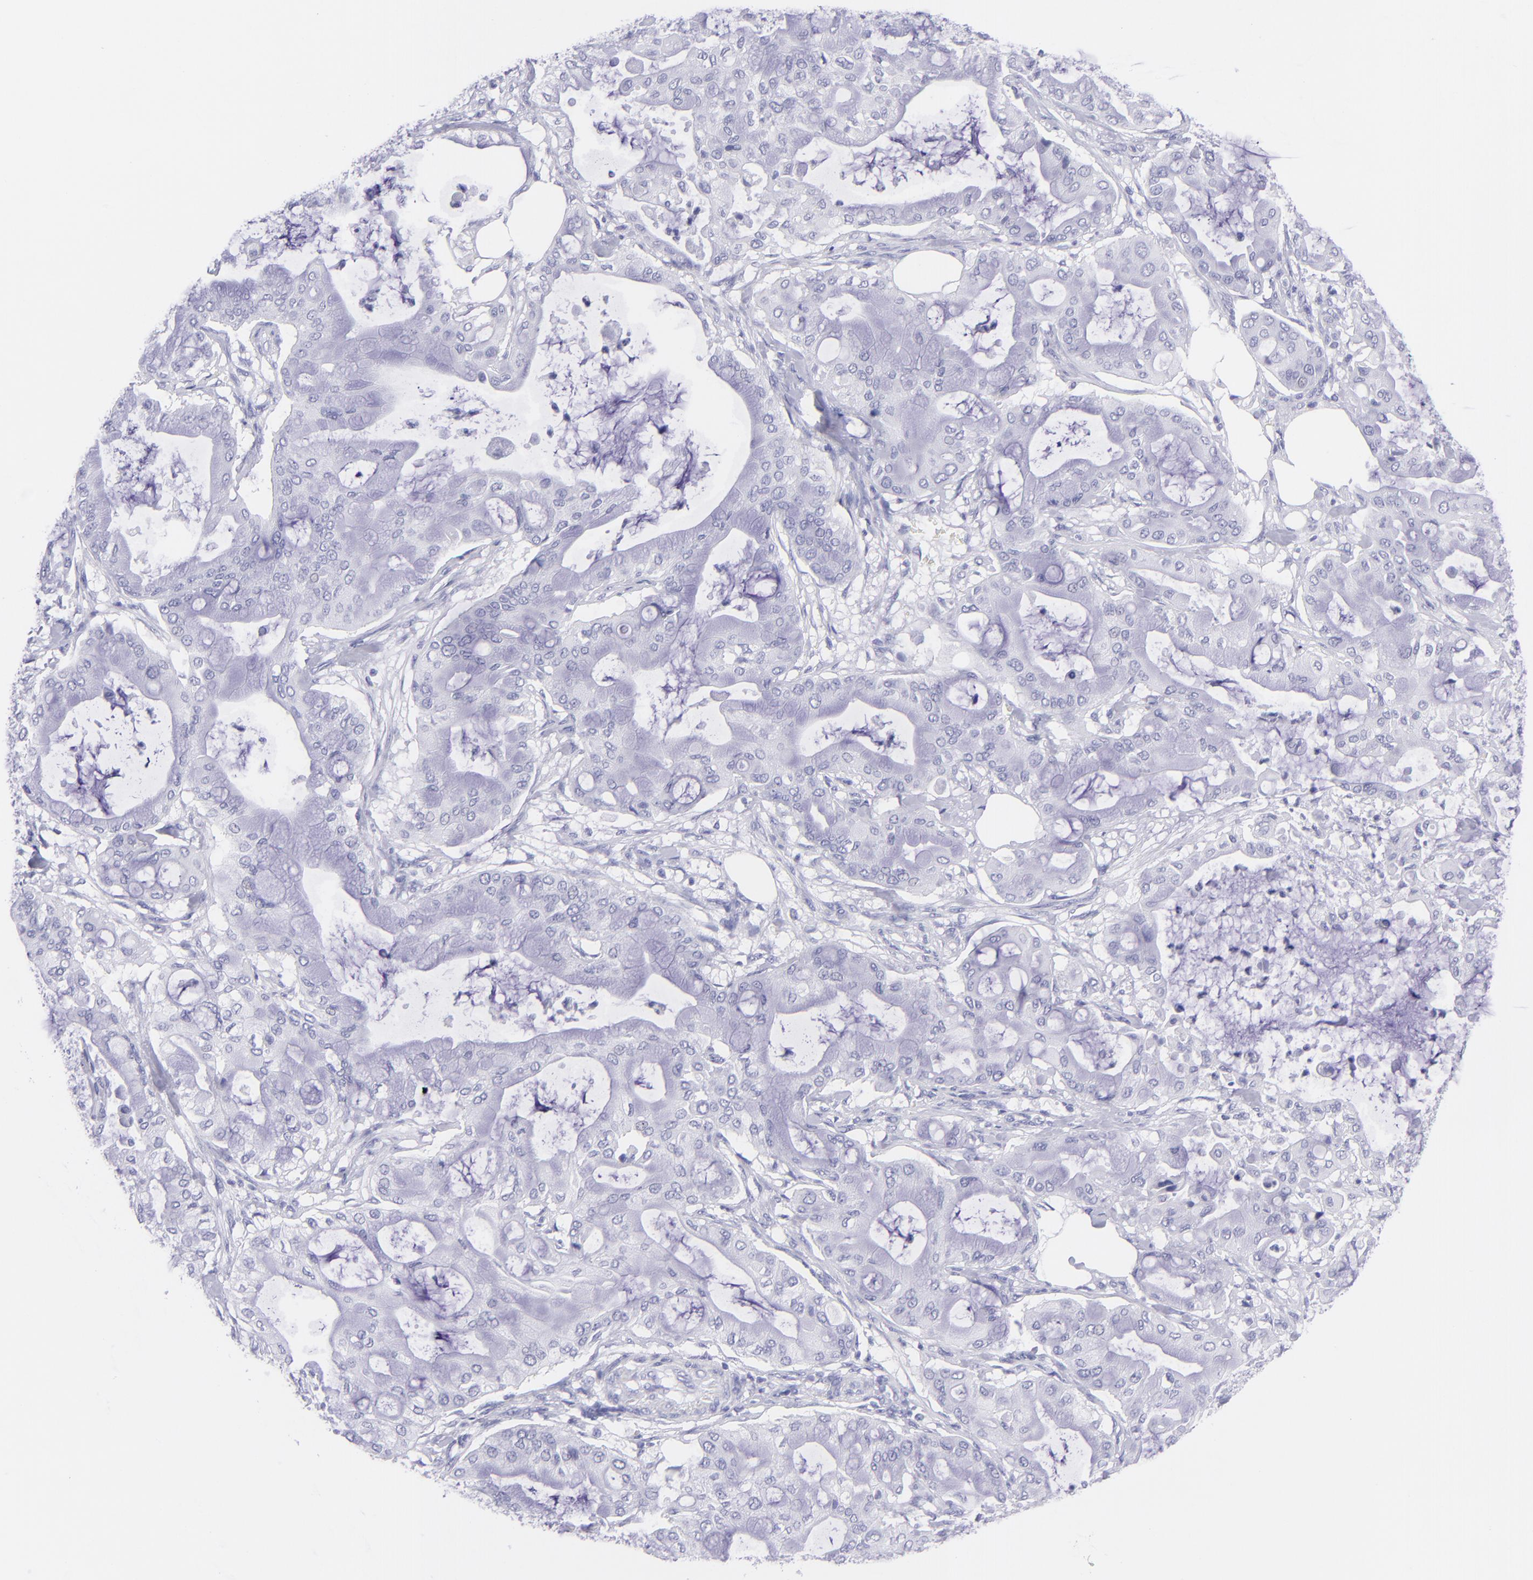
{"staining": {"intensity": "negative", "quantity": "none", "location": "none"}, "tissue": "pancreatic cancer", "cell_type": "Tumor cells", "image_type": "cancer", "snomed": [{"axis": "morphology", "description": "Adenocarcinoma, NOS"}, {"axis": "morphology", "description": "Adenocarcinoma, metastatic, NOS"}, {"axis": "topography", "description": "Lymph node"}, {"axis": "topography", "description": "Pancreas"}, {"axis": "topography", "description": "Duodenum"}], "caption": "Photomicrograph shows no protein staining in tumor cells of metastatic adenocarcinoma (pancreatic) tissue. Brightfield microscopy of IHC stained with DAB (brown) and hematoxylin (blue), captured at high magnification.", "gene": "CNP", "patient": {"sex": "female", "age": 64}}